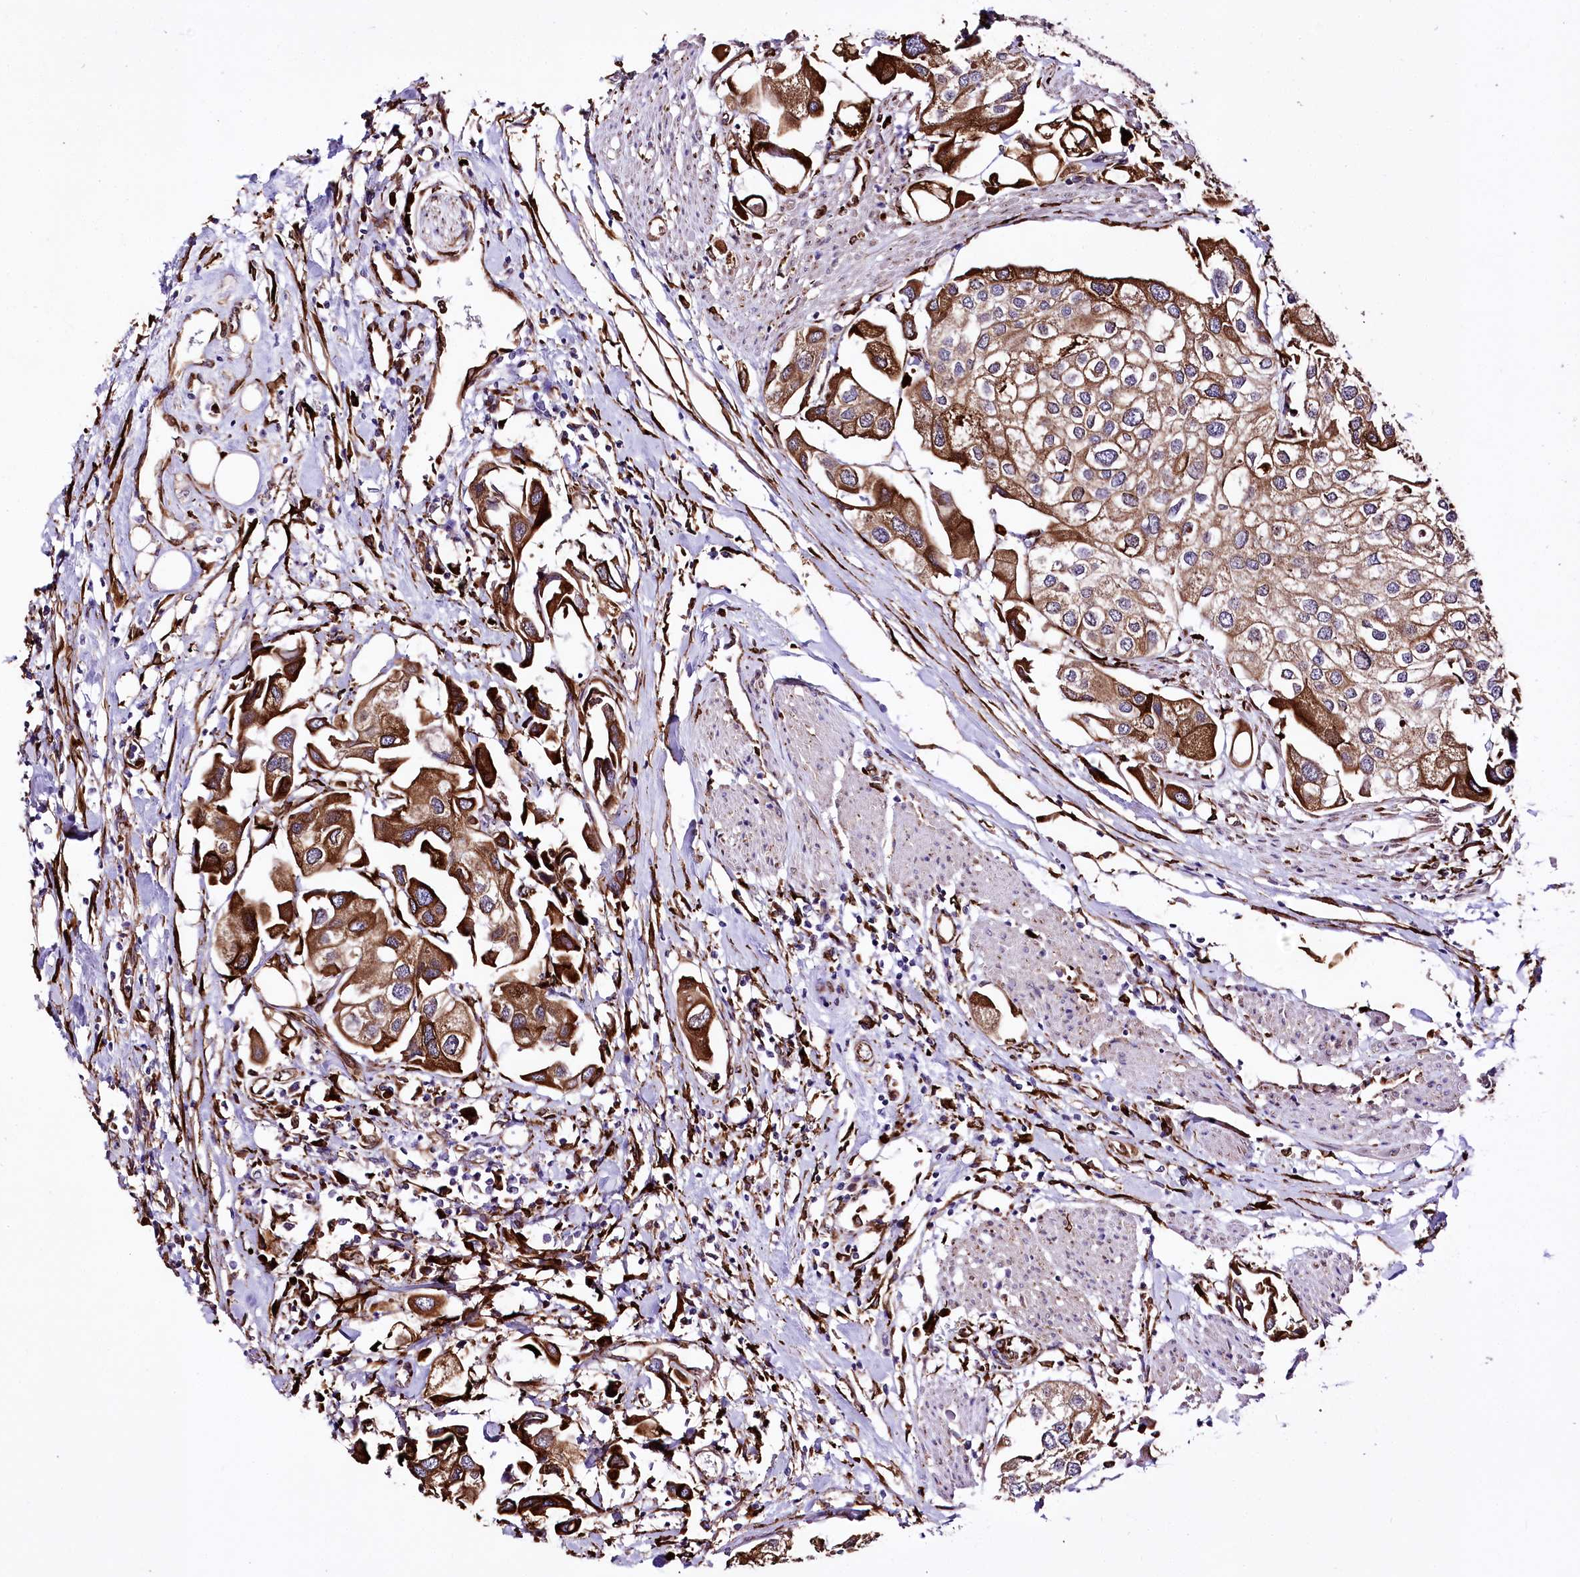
{"staining": {"intensity": "strong", "quantity": ">75%", "location": "cytoplasmic/membranous"}, "tissue": "urothelial cancer", "cell_type": "Tumor cells", "image_type": "cancer", "snomed": [{"axis": "morphology", "description": "Urothelial carcinoma, High grade"}, {"axis": "topography", "description": "Urinary bladder"}], "caption": "An IHC image of neoplastic tissue is shown. Protein staining in brown shows strong cytoplasmic/membranous positivity in urothelial cancer within tumor cells. The staining was performed using DAB to visualize the protein expression in brown, while the nuclei were stained in blue with hematoxylin (Magnification: 20x).", "gene": "WWC1", "patient": {"sex": "male", "age": 64}}